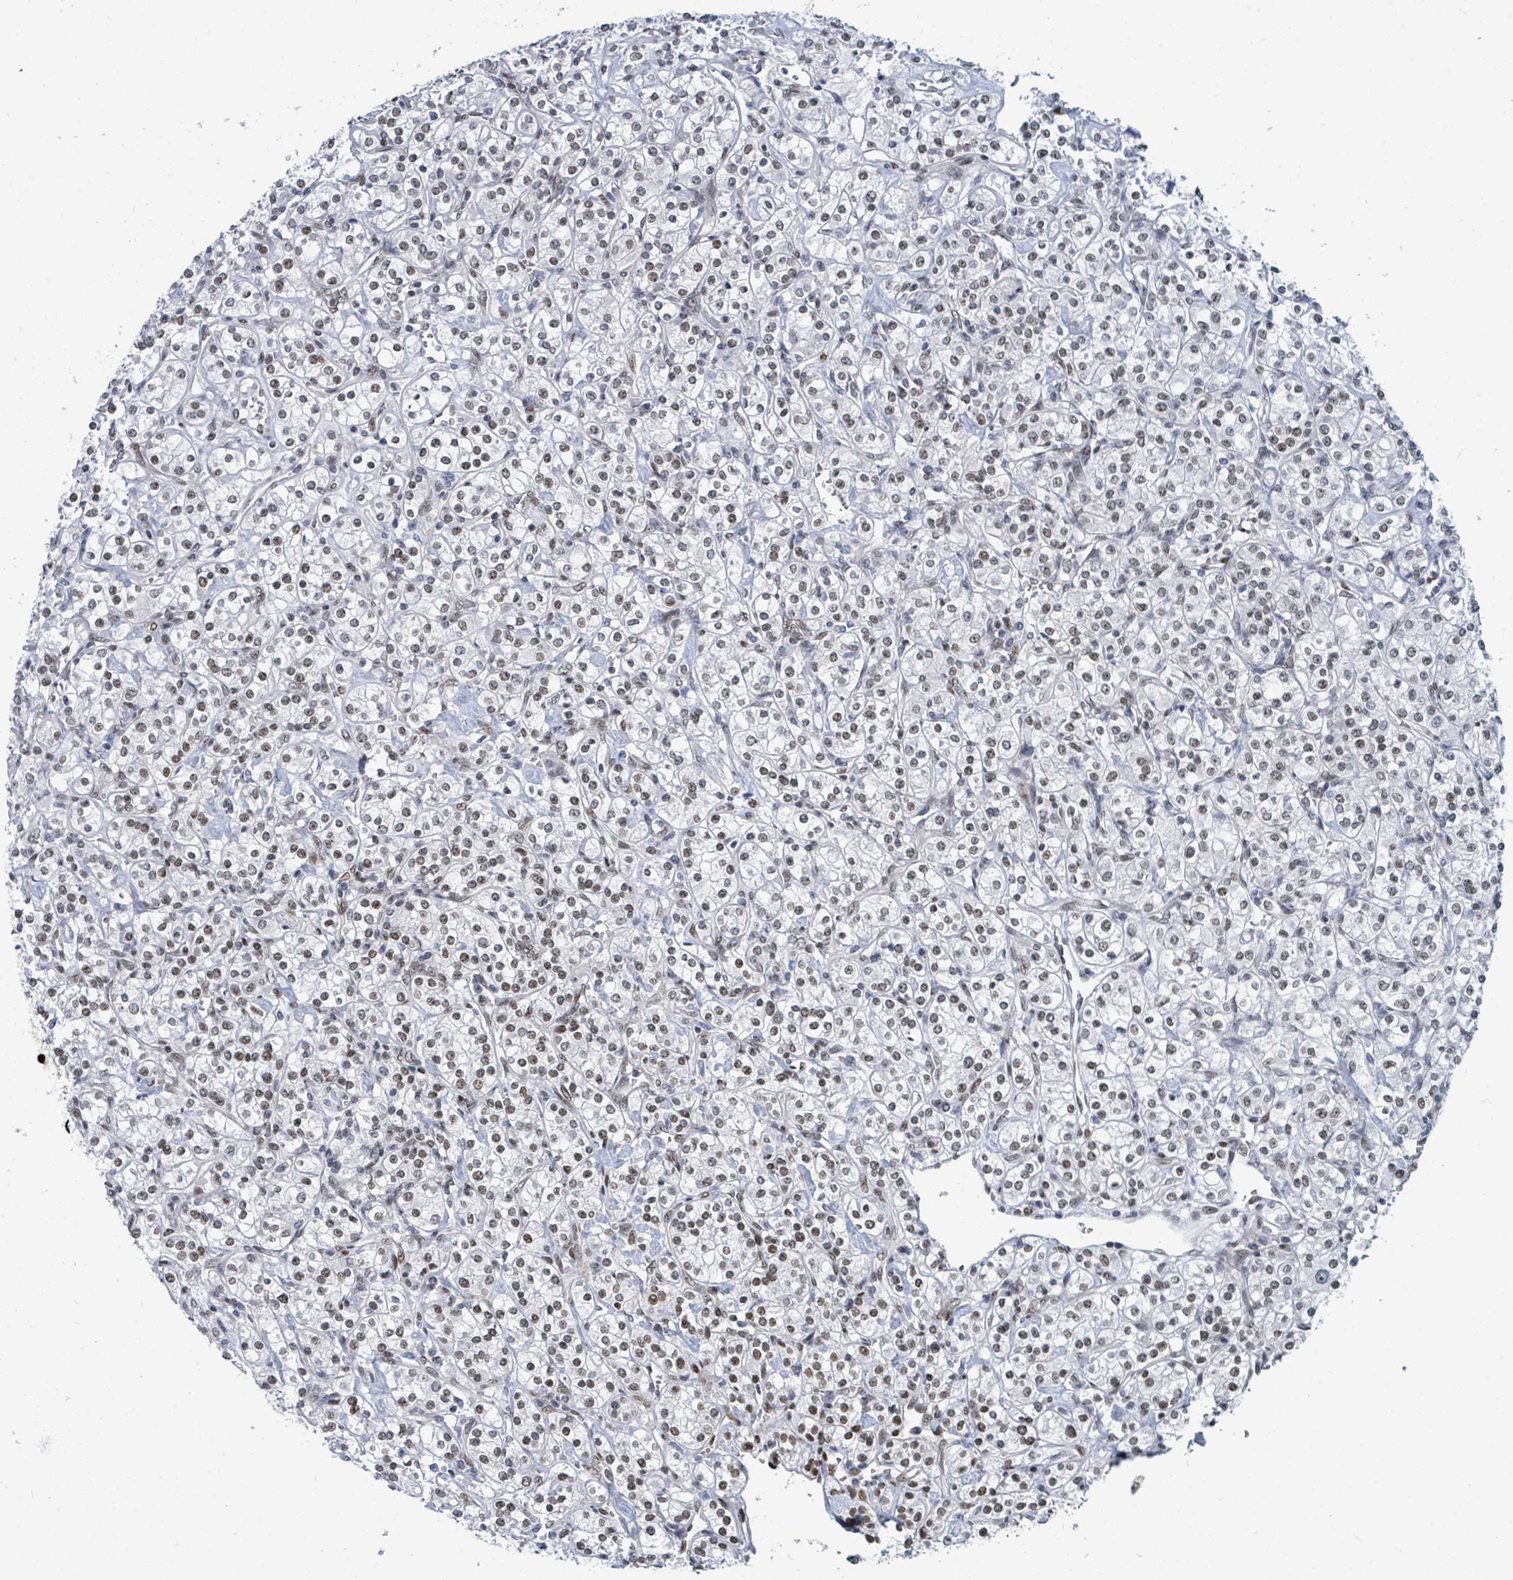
{"staining": {"intensity": "moderate", "quantity": "25%-75%", "location": "nuclear"}, "tissue": "renal cancer", "cell_type": "Tumor cells", "image_type": "cancer", "snomed": [{"axis": "morphology", "description": "Adenocarcinoma, NOS"}, {"axis": "topography", "description": "Kidney"}], "caption": "Tumor cells show medium levels of moderate nuclear expression in approximately 25%-75% of cells in renal adenocarcinoma.", "gene": "SUMO4", "patient": {"sex": "male", "age": 77}}